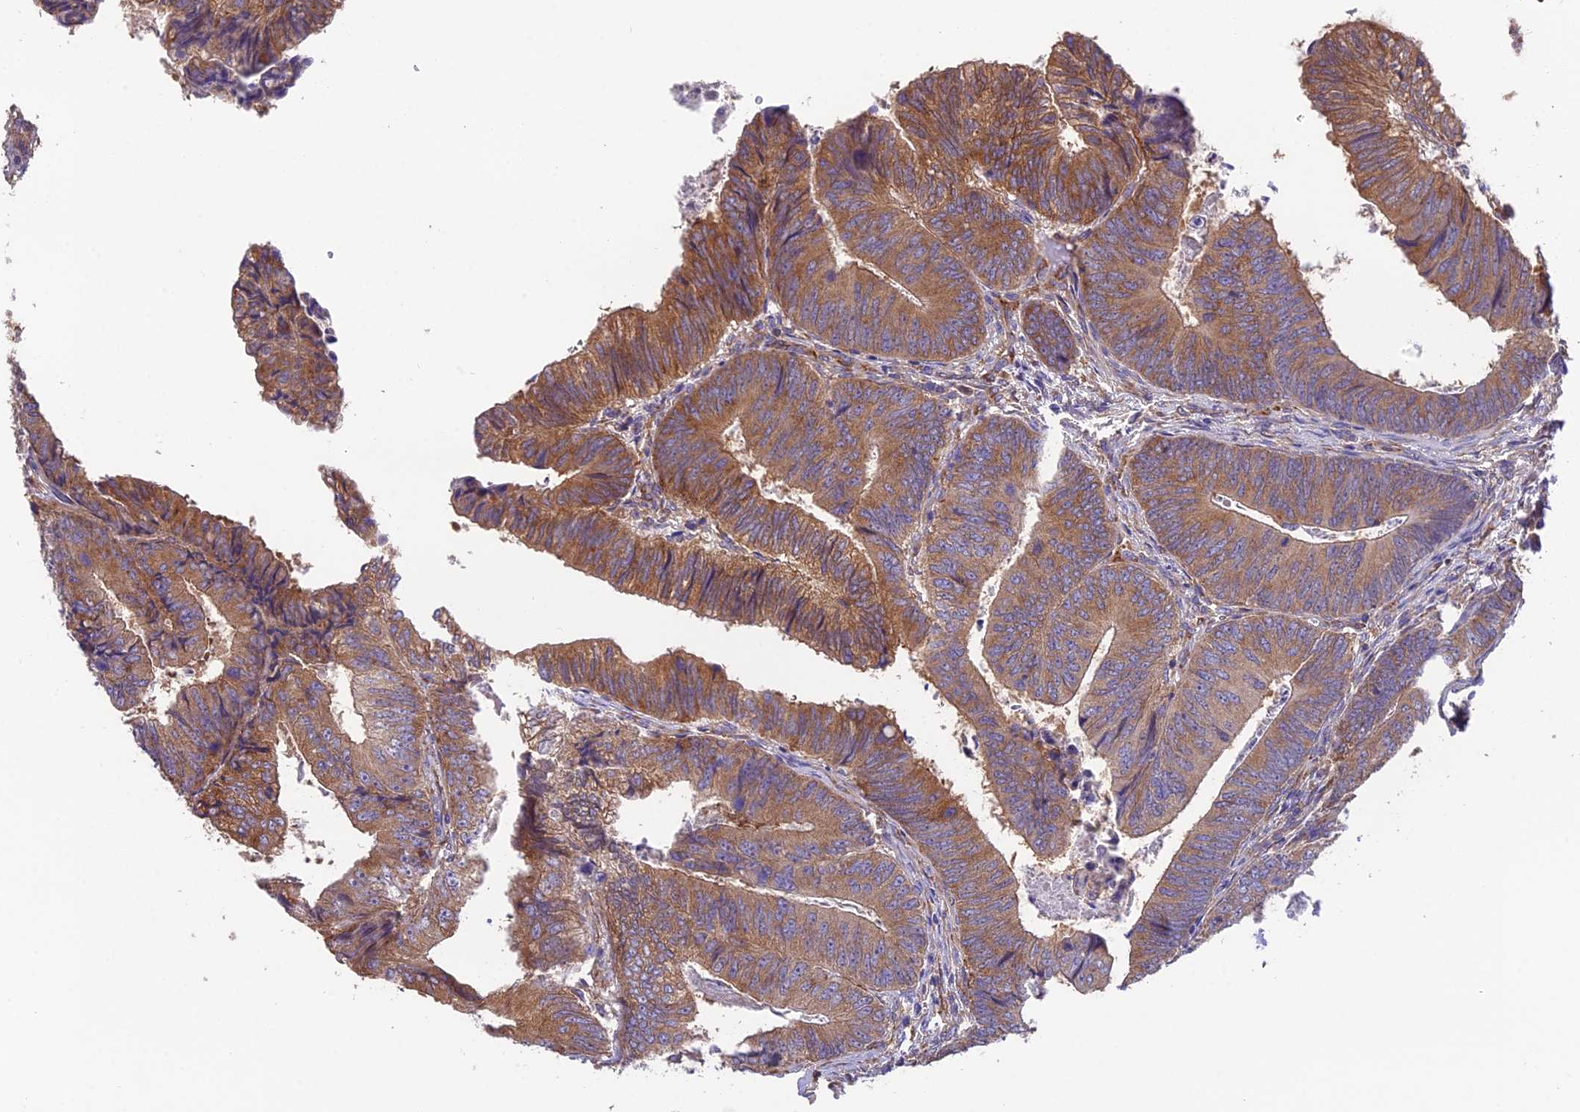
{"staining": {"intensity": "moderate", "quantity": ">75%", "location": "cytoplasmic/membranous"}, "tissue": "colorectal cancer", "cell_type": "Tumor cells", "image_type": "cancer", "snomed": [{"axis": "morphology", "description": "Adenocarcinoma, NOS"}, {"axis": "topography", "description": "Colon"}], "caption": "This micrograph exhibits colorectal adenocarcinoma stained with immunohistochemistry (IHC) to label a protein in brown. The cytoplasmic/membranous of tumor cells show moderate positivity for the protein. Nuclei are counter-stained blue.", "gene": "BLOC1S4", "patient": {"sex": "female", "age": 67}}